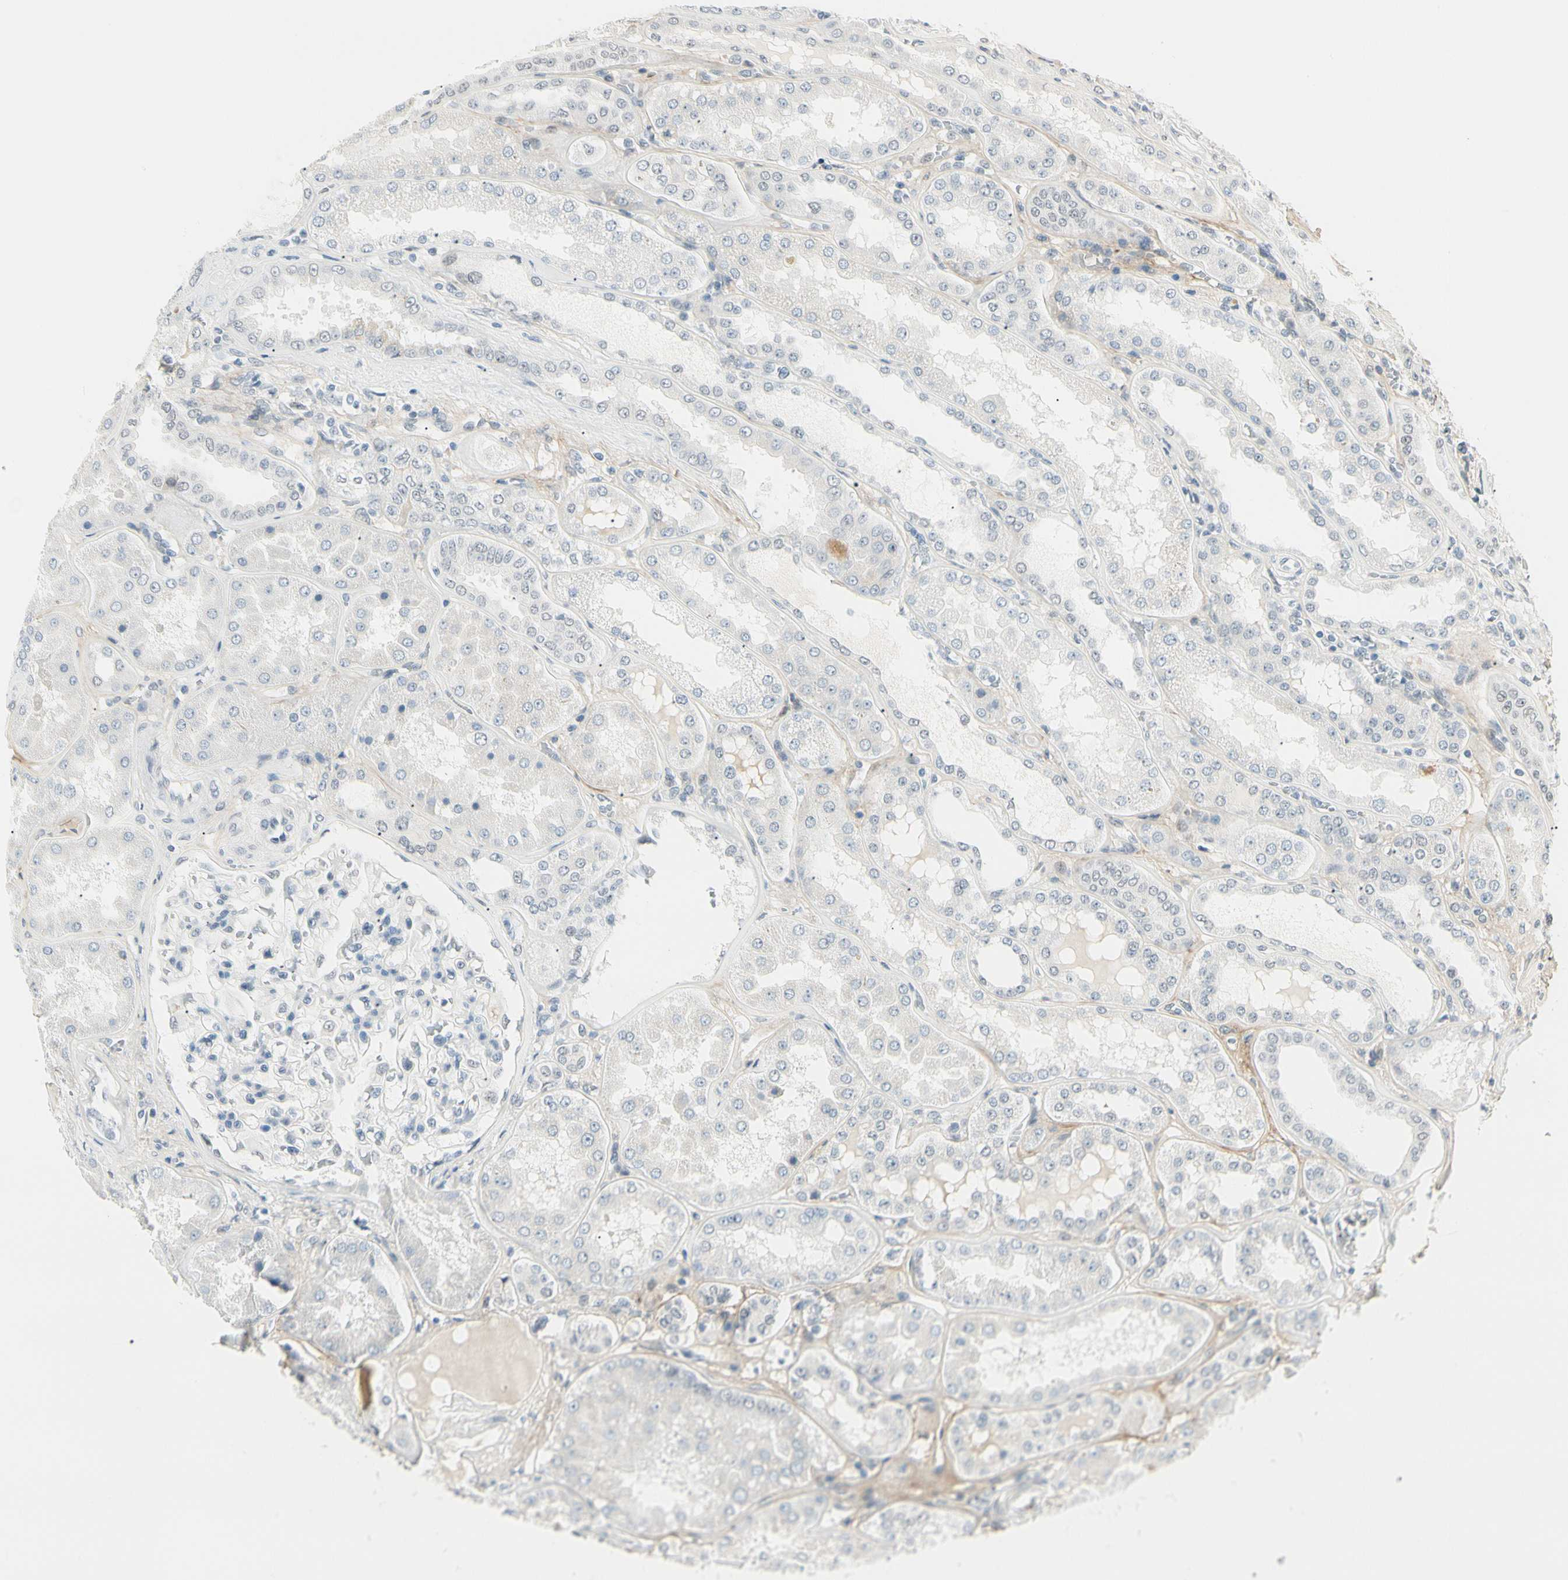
{"staining": {"intensity": "negative", "quantity": "none", "location": "none"}, "tissue": "kidney", "cell_type": "Cells in glomeruli", "image_type": "normal", "snomed": [{"axis": "morphology", "description": "Normal tissue, NOS"}, {"axis": "topography", "description": "Kidney"}], "caption": "Immunohistochemistry (IHC) of unremarkable human kidney demonstrates no positivity in cells in glomeruli.", "gene": "ASPN", "patient": {"sex": "female", "age": 56}}